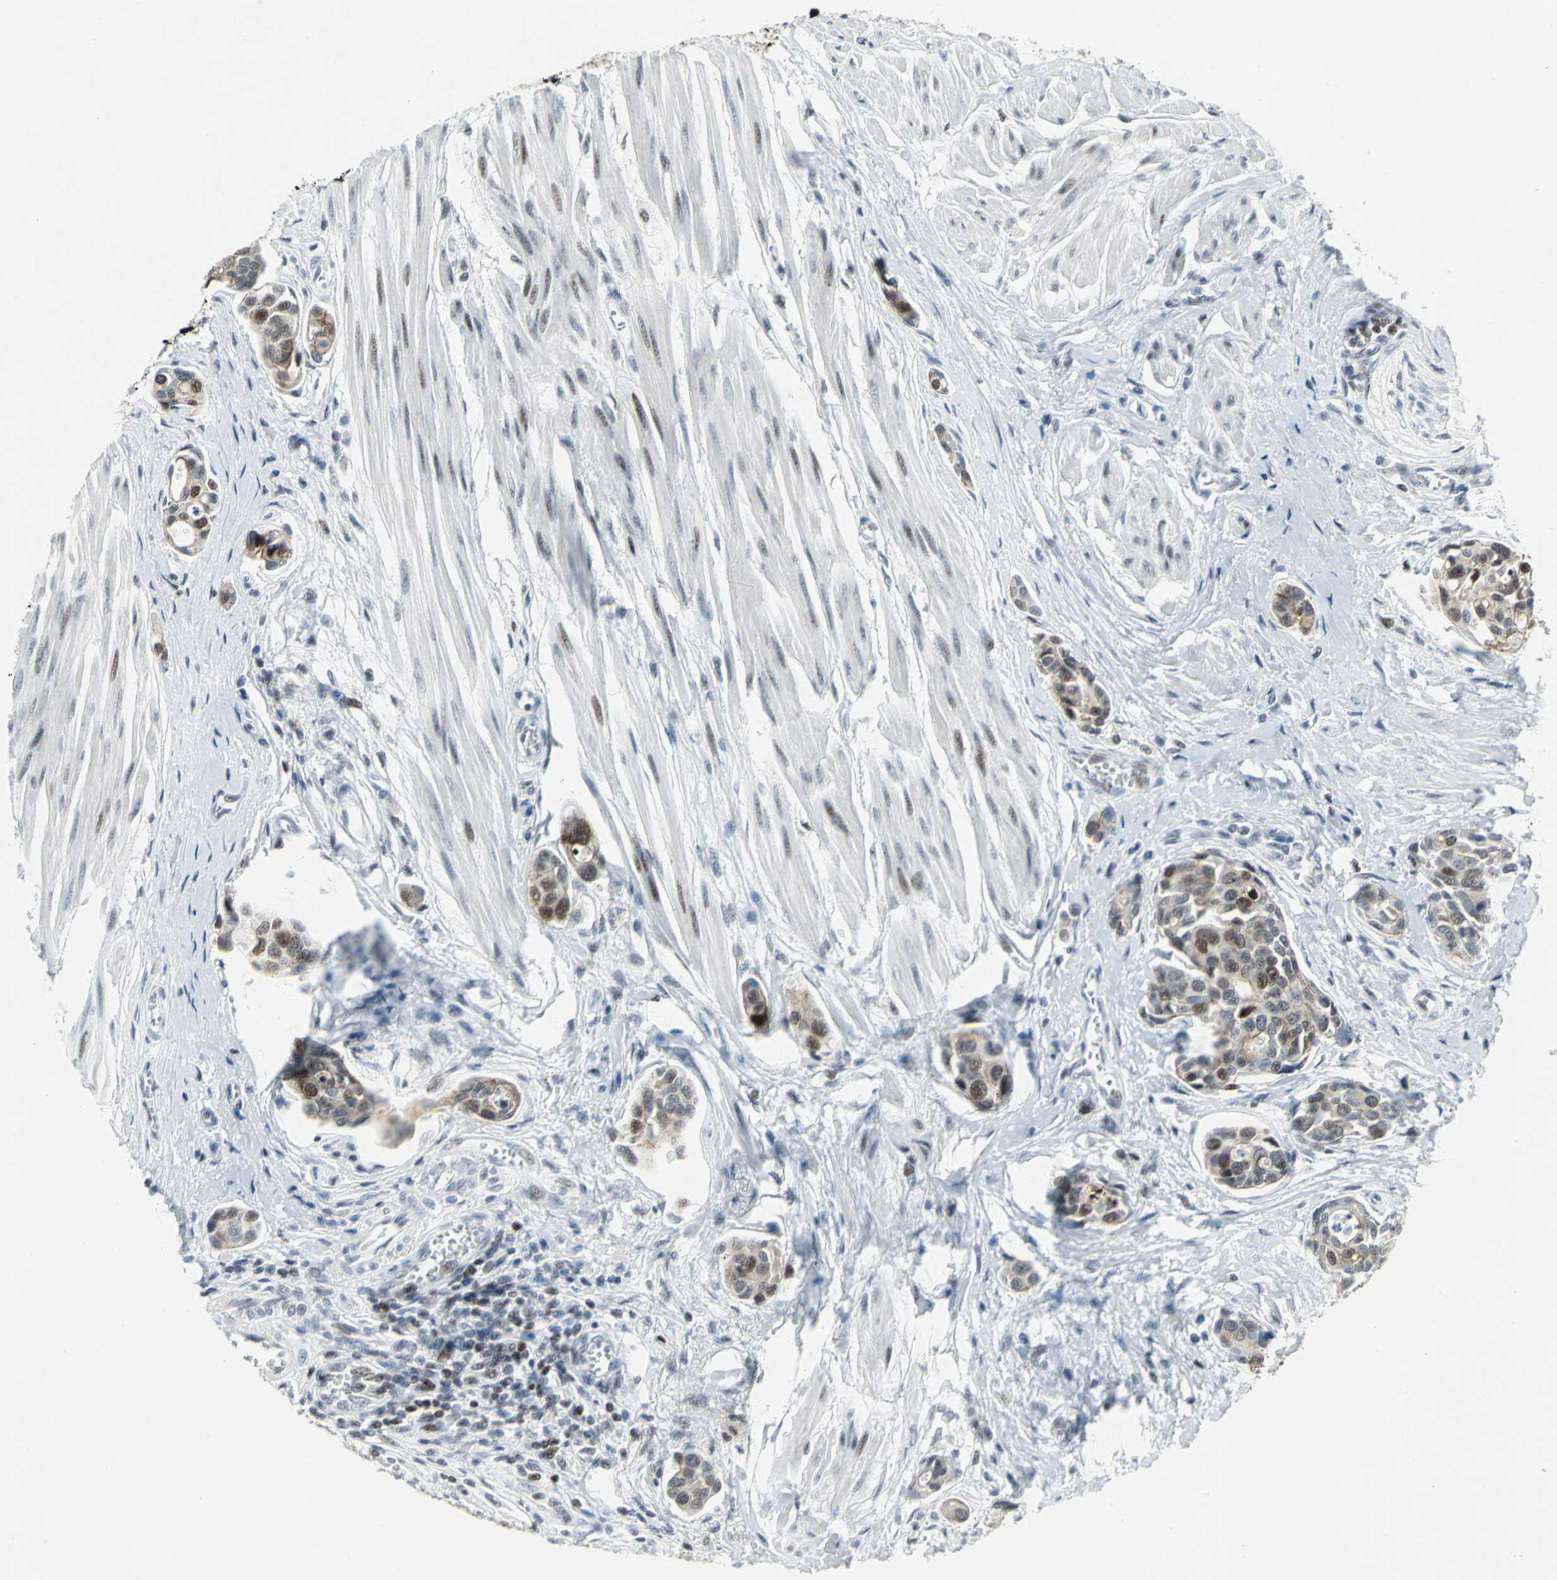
{"staining": {"intensity": "moderate", "quantity": "25%-75%", "location": "nuclear"}, "tissue": "urothelial cancer", "cell_type": "Tumor cells", "image_type": "cancer", "snomed": [{"axis": "morphology", "description": "Urothelial carcinoma, High grade"}, {"axis": "topography", "description": "Urinary bladder"}], "caption": "Immunohistochemical staining of human urothelial carcinoma (high-grade) demonstrates moderate nuclear protein positivity in approximately 25%-75% of tumor cells.", "gene": "RPA1", "patient": {"sex": "male", "age": 78}}